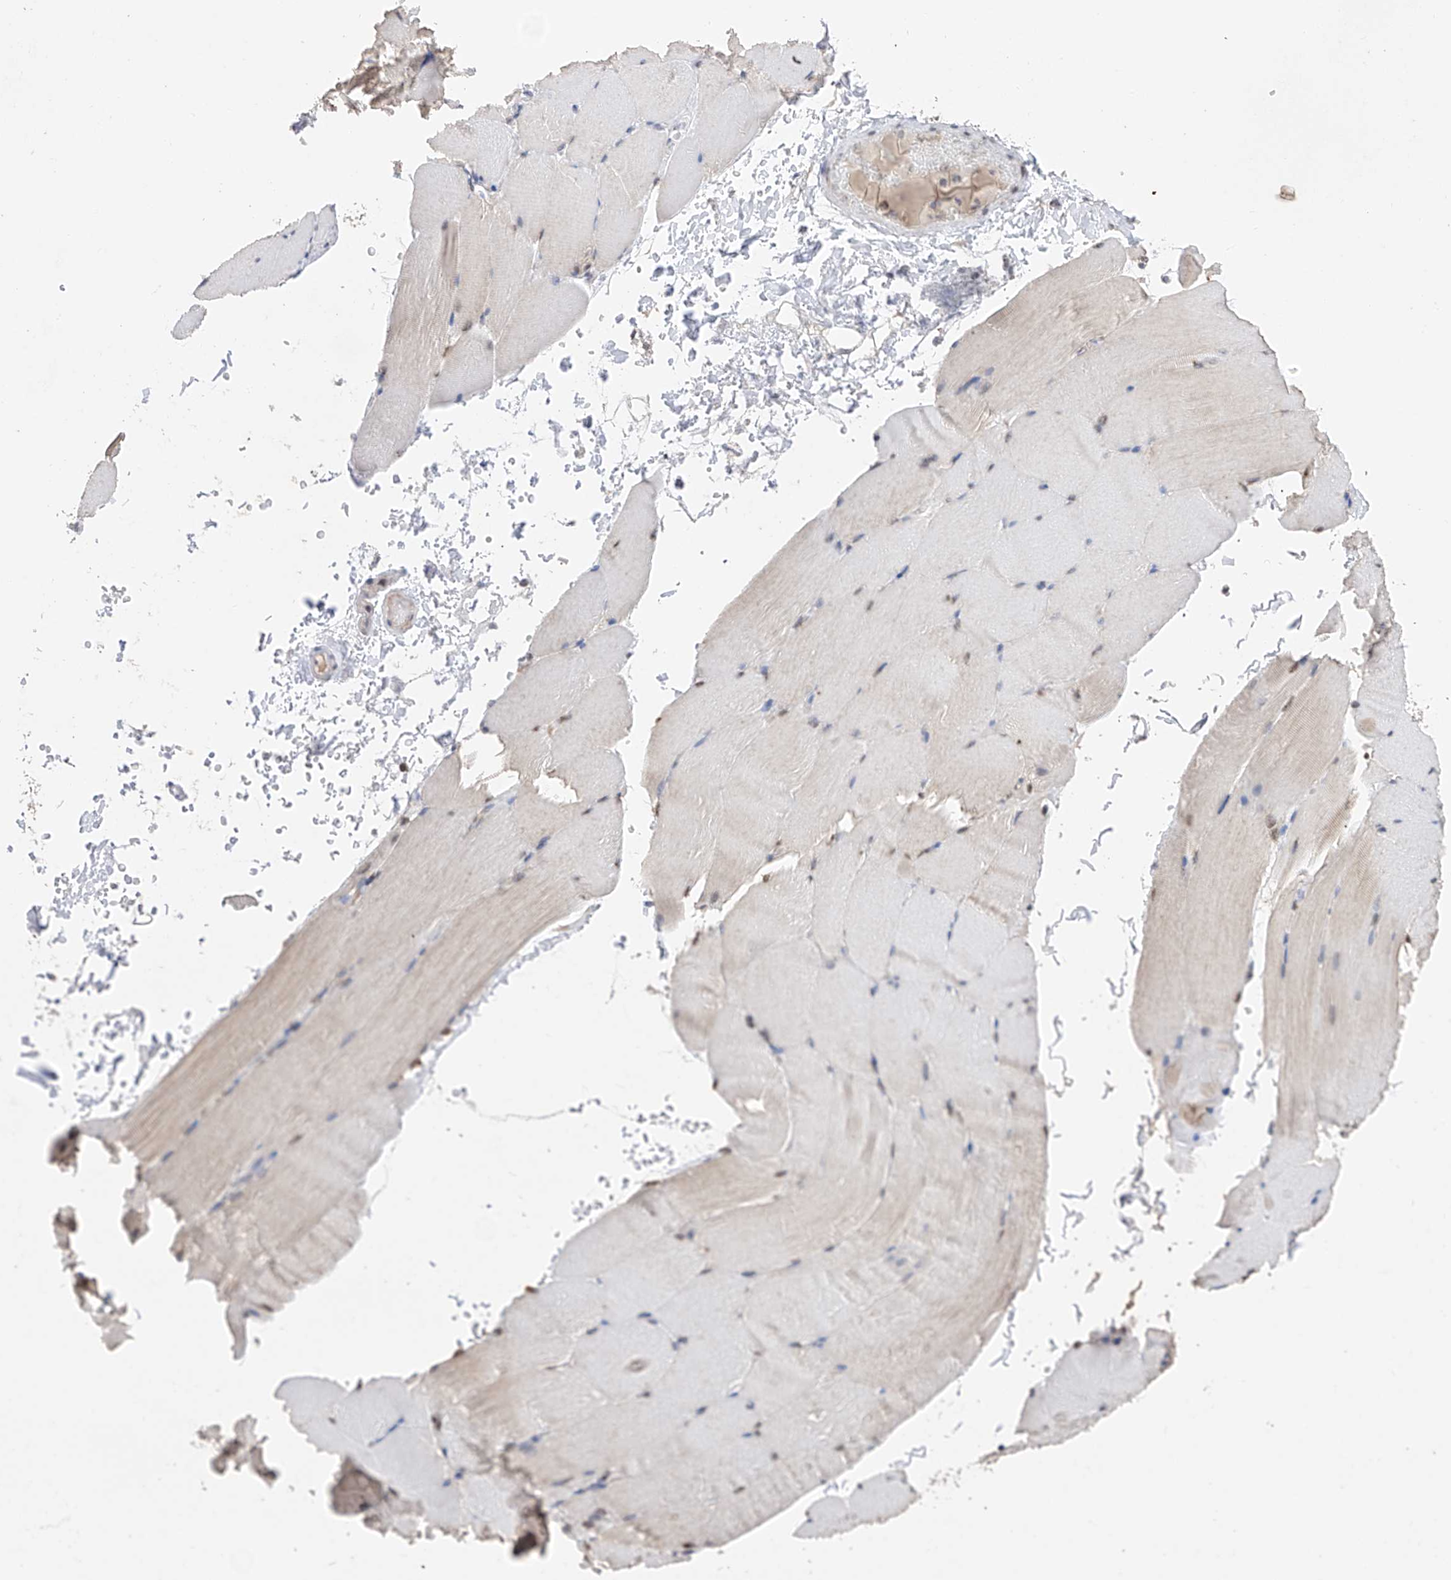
{"staining": {"intensity": "weak", "quantity": "<25%", "location": "nuclear"}, "tissue": "skeletal muscle", "cell_type": "Myocytes", "image_type": "normal", "snomed": [{"axis": "morphology", "description": "Normal tissue, NOS"}, {"axis": "topography", "description": "Skeletal muscle"}, {"axis": "topography", "description": "Parathyroid gland"}], "caption": "DAB immunohistochemical staining of normal skeletal muscle shows no significant staining in myocytes.", "gene": "DMAP1", "patient": {"sex": "female", "age": 37}}